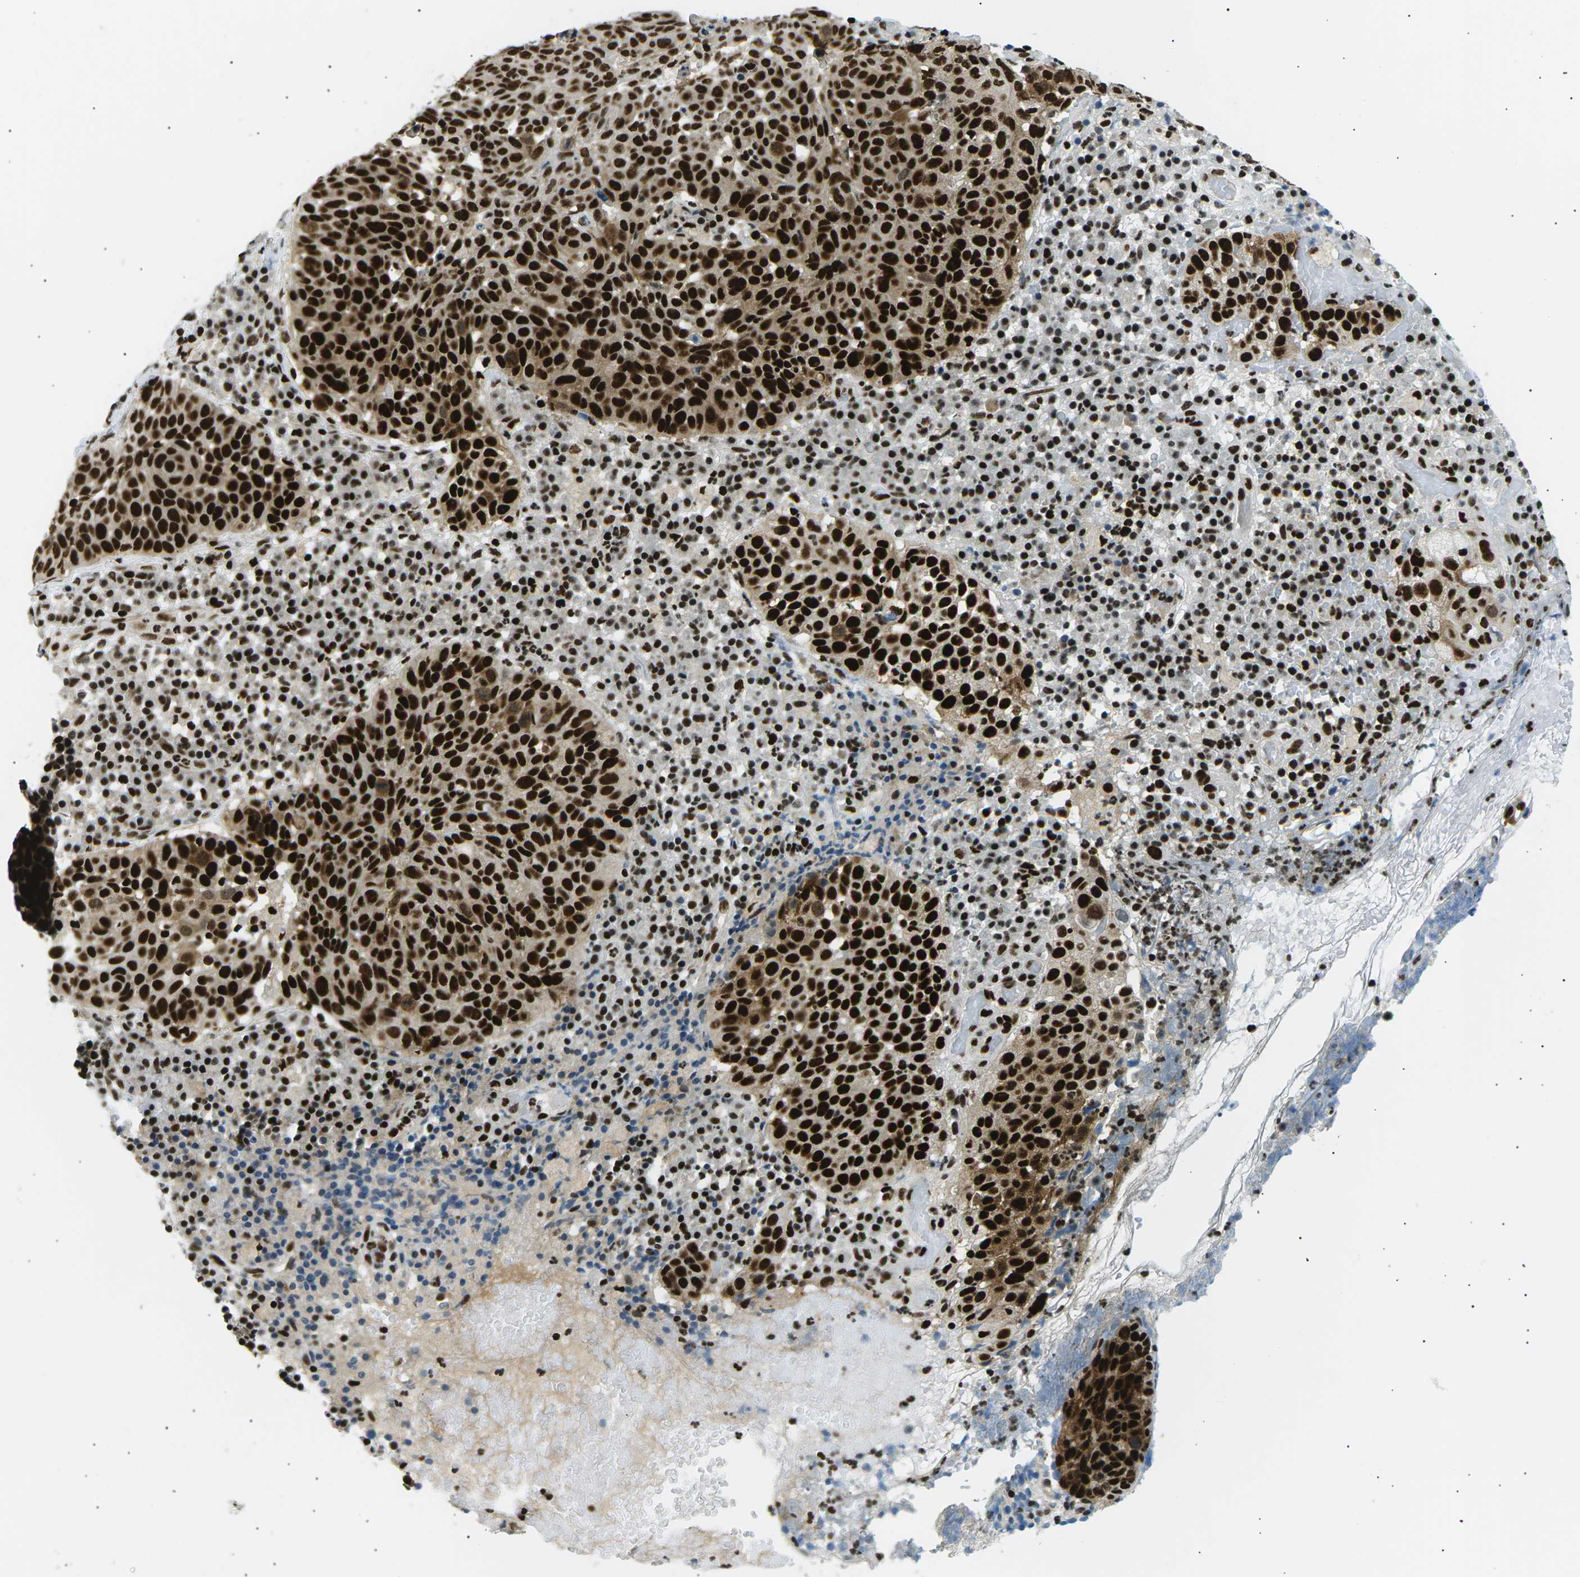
{"staining": {"intensity": "strong", "quantity": ">75%", "location": "nuclear"}, "tissue": "skin cancer", "cell_type": "Tumor cells", "image_type": "cancer", "snomed": [{"axis": "morphology", "description": "Squamous cell carcinoma in situ, NOS"}, {"axis": "morphology", "description": "Squamous cell carcinoma, NOS"}, {"axis": "topography", "description": "Skin"}], "caption": "Immunohistochemistry micrograph of neoplastic tissue: human skin cancer stained using immunohistochemistry (IHC) shows high levels of strong protein expression localized specifically in the nuclear of tumor cells, appearing as a nuclear brown color.", "gene": "RPA2", "patient": {"sex": "male", "age": 93}}